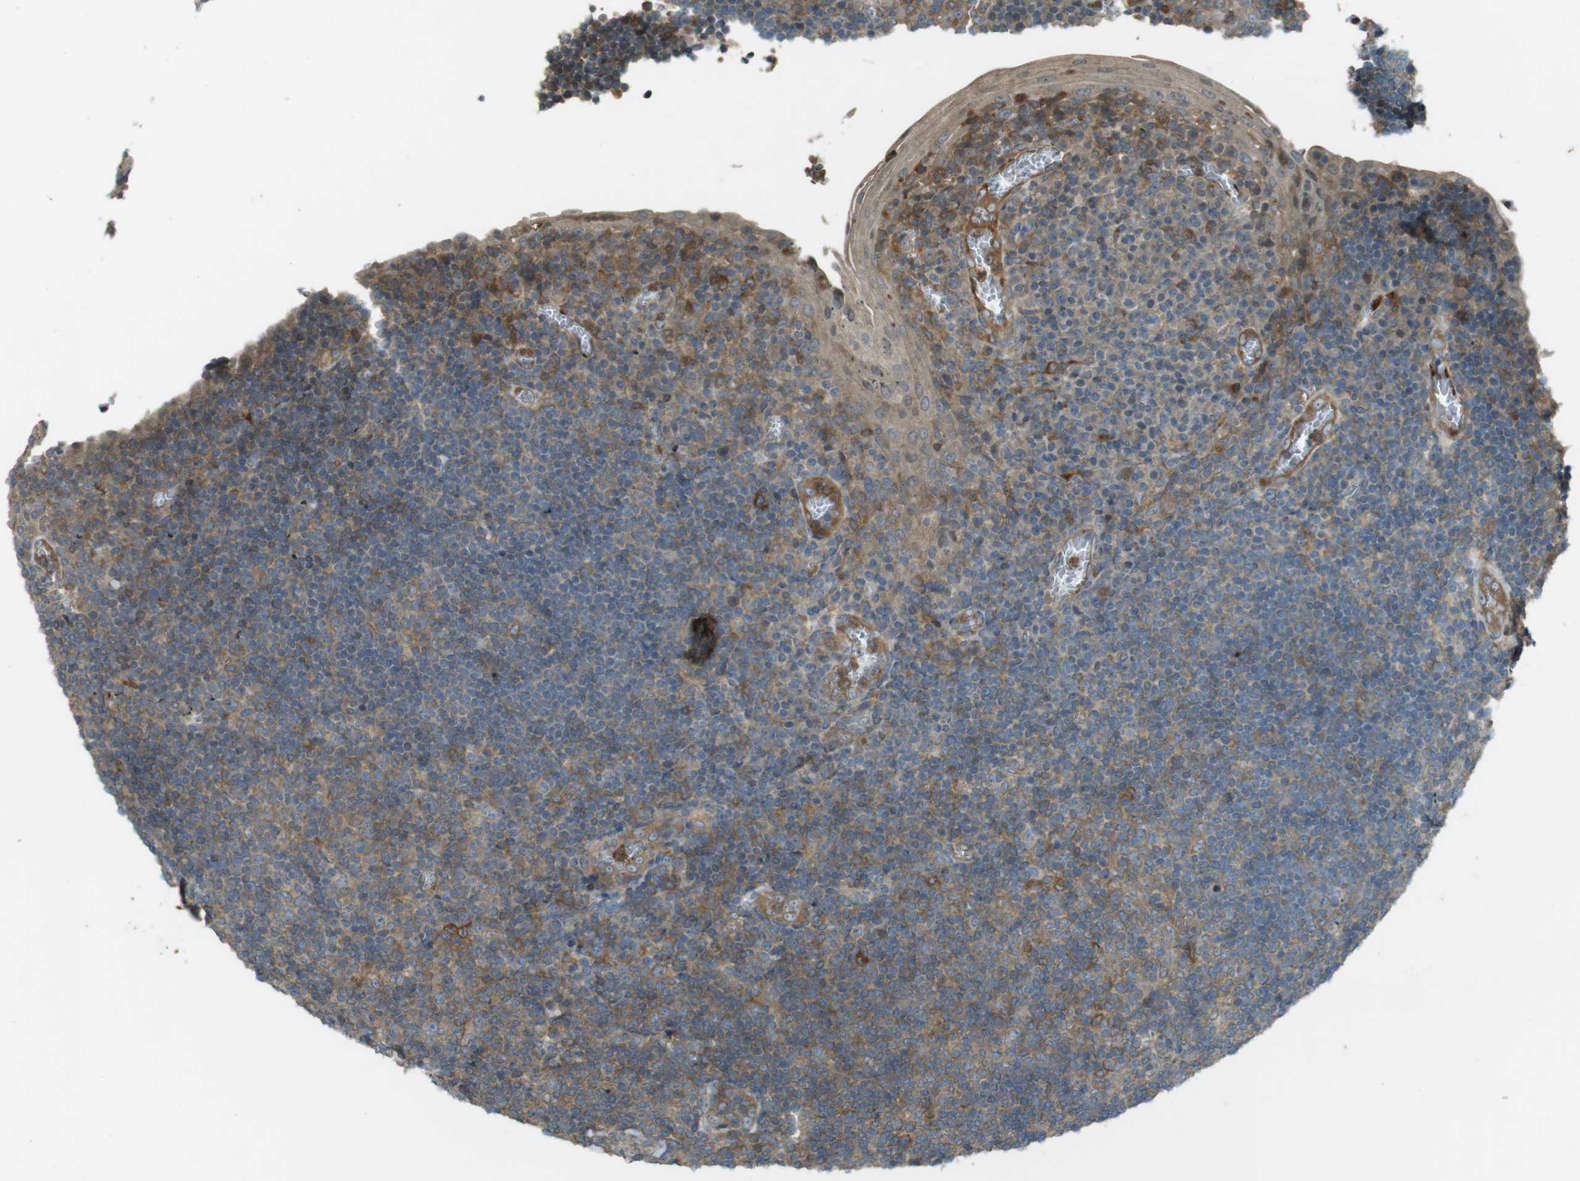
{"staining": {"intensity": "weak", "quantity": "25%-75%", "location": "cytoplasmic/membranous"}, "tissue": "tonsil", "cell_type": "Germinal center cells", "image_type": "normal", "snomed": [{"axis": "morphology", "description": "Normal tissue, NOS"}, {"axis": "topography", "description": "Tonsil"}], "caption": "Immunohistochemistry (DAB) staining of benign tonsil demonstrates weak cytoplasmic/membranous protein staining in about 25%-75% of germinal center cells.", "gene": "ZYX", "patient": {"sex": "male", "age": 37}}